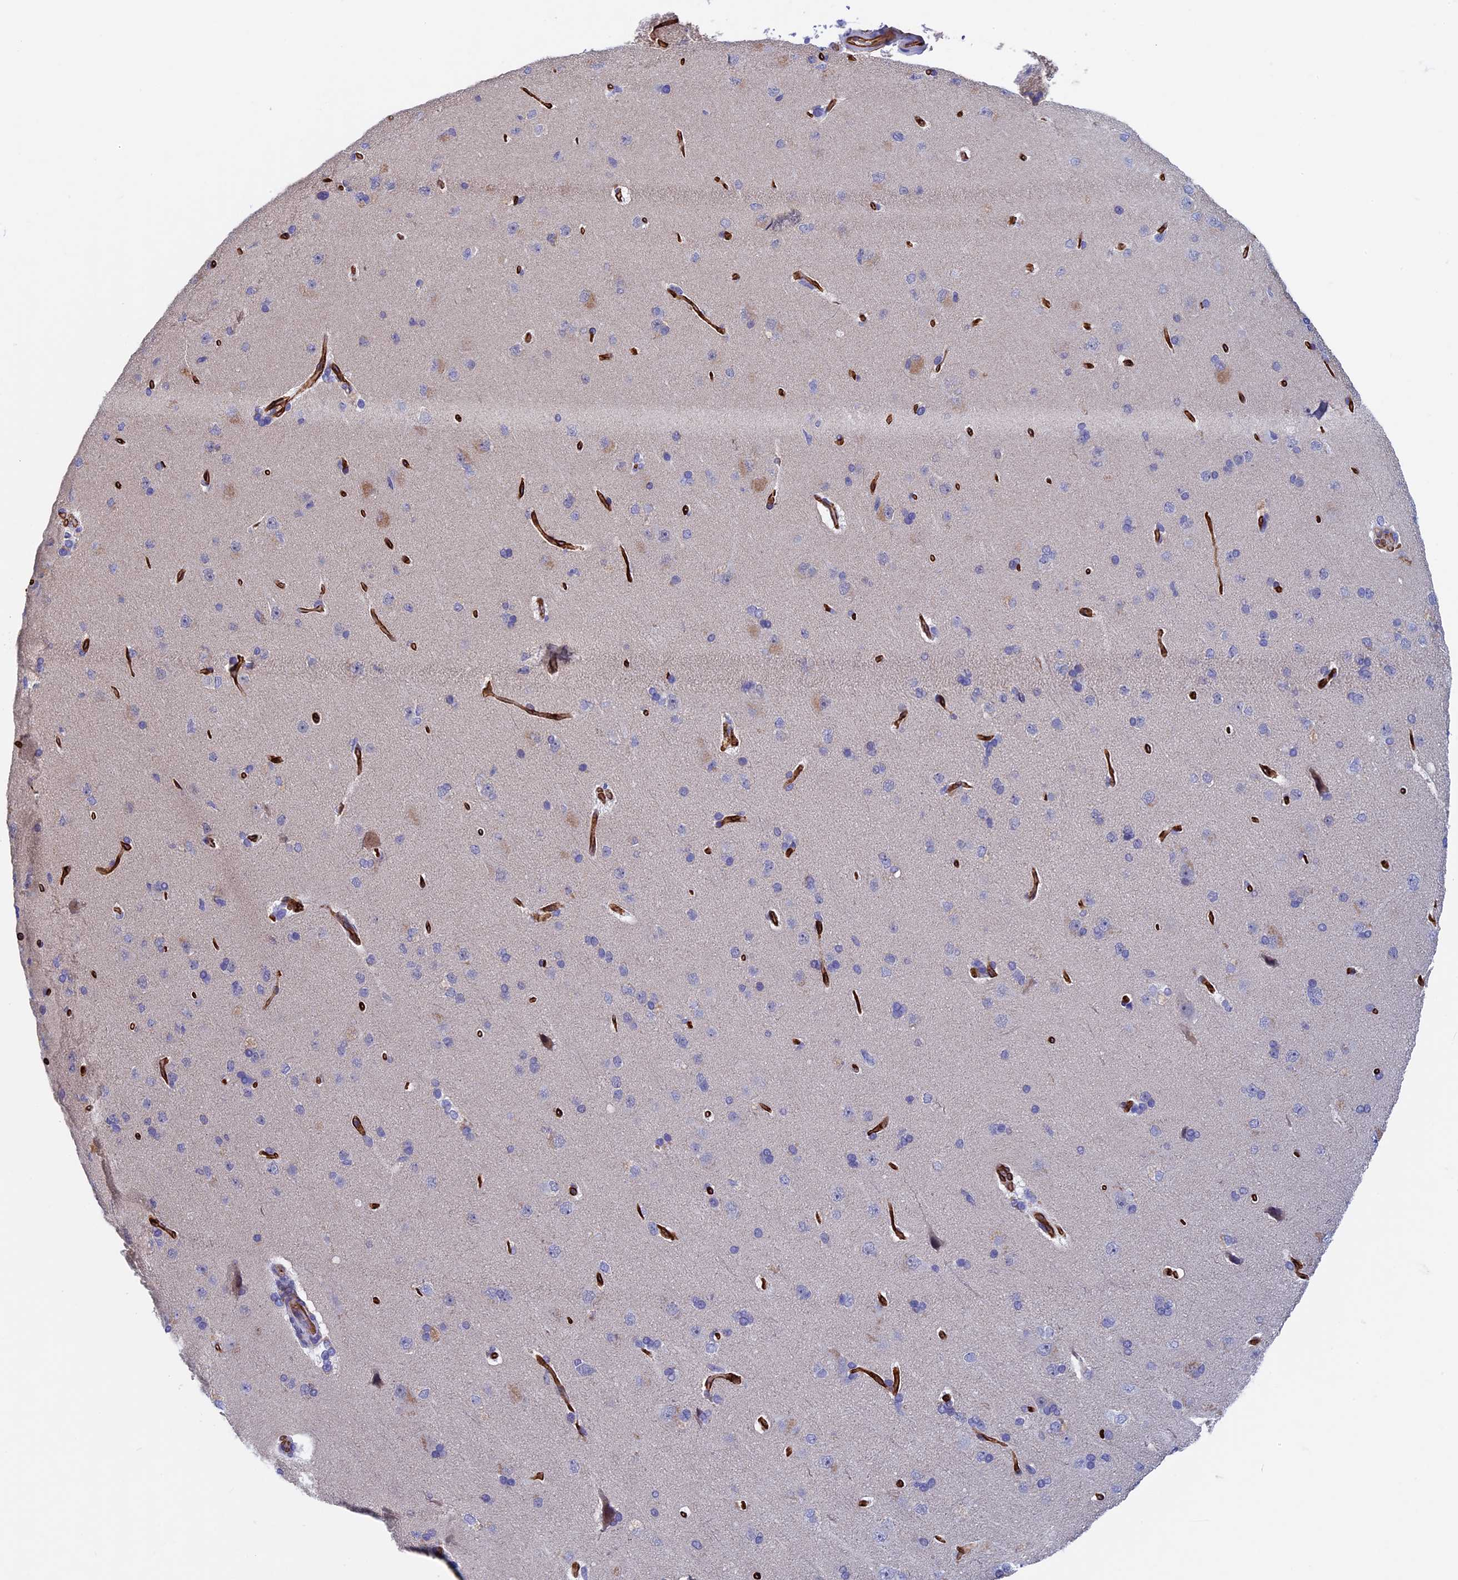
{"staining": {"intensity": "strong", "quantity": ">75%", "location": "cytoplasmic/membranous"}, "tissue": "cerebral cortex", "cell_type": "Endothelial cells", "image_type": "normal", "snomed": [{"axis": "morphology", "description": "Normal tissue, NOS"}, {"axis": "topography", "description": "Cerebral cortex"}], "caption": "Endothelial cells demonstrate strong cytoplasmic/membranous positivity in about >75% of cells in normal cerebral cortex.", "gene": "INSYN1", "patient": {"sex": "male", "age": 62}}